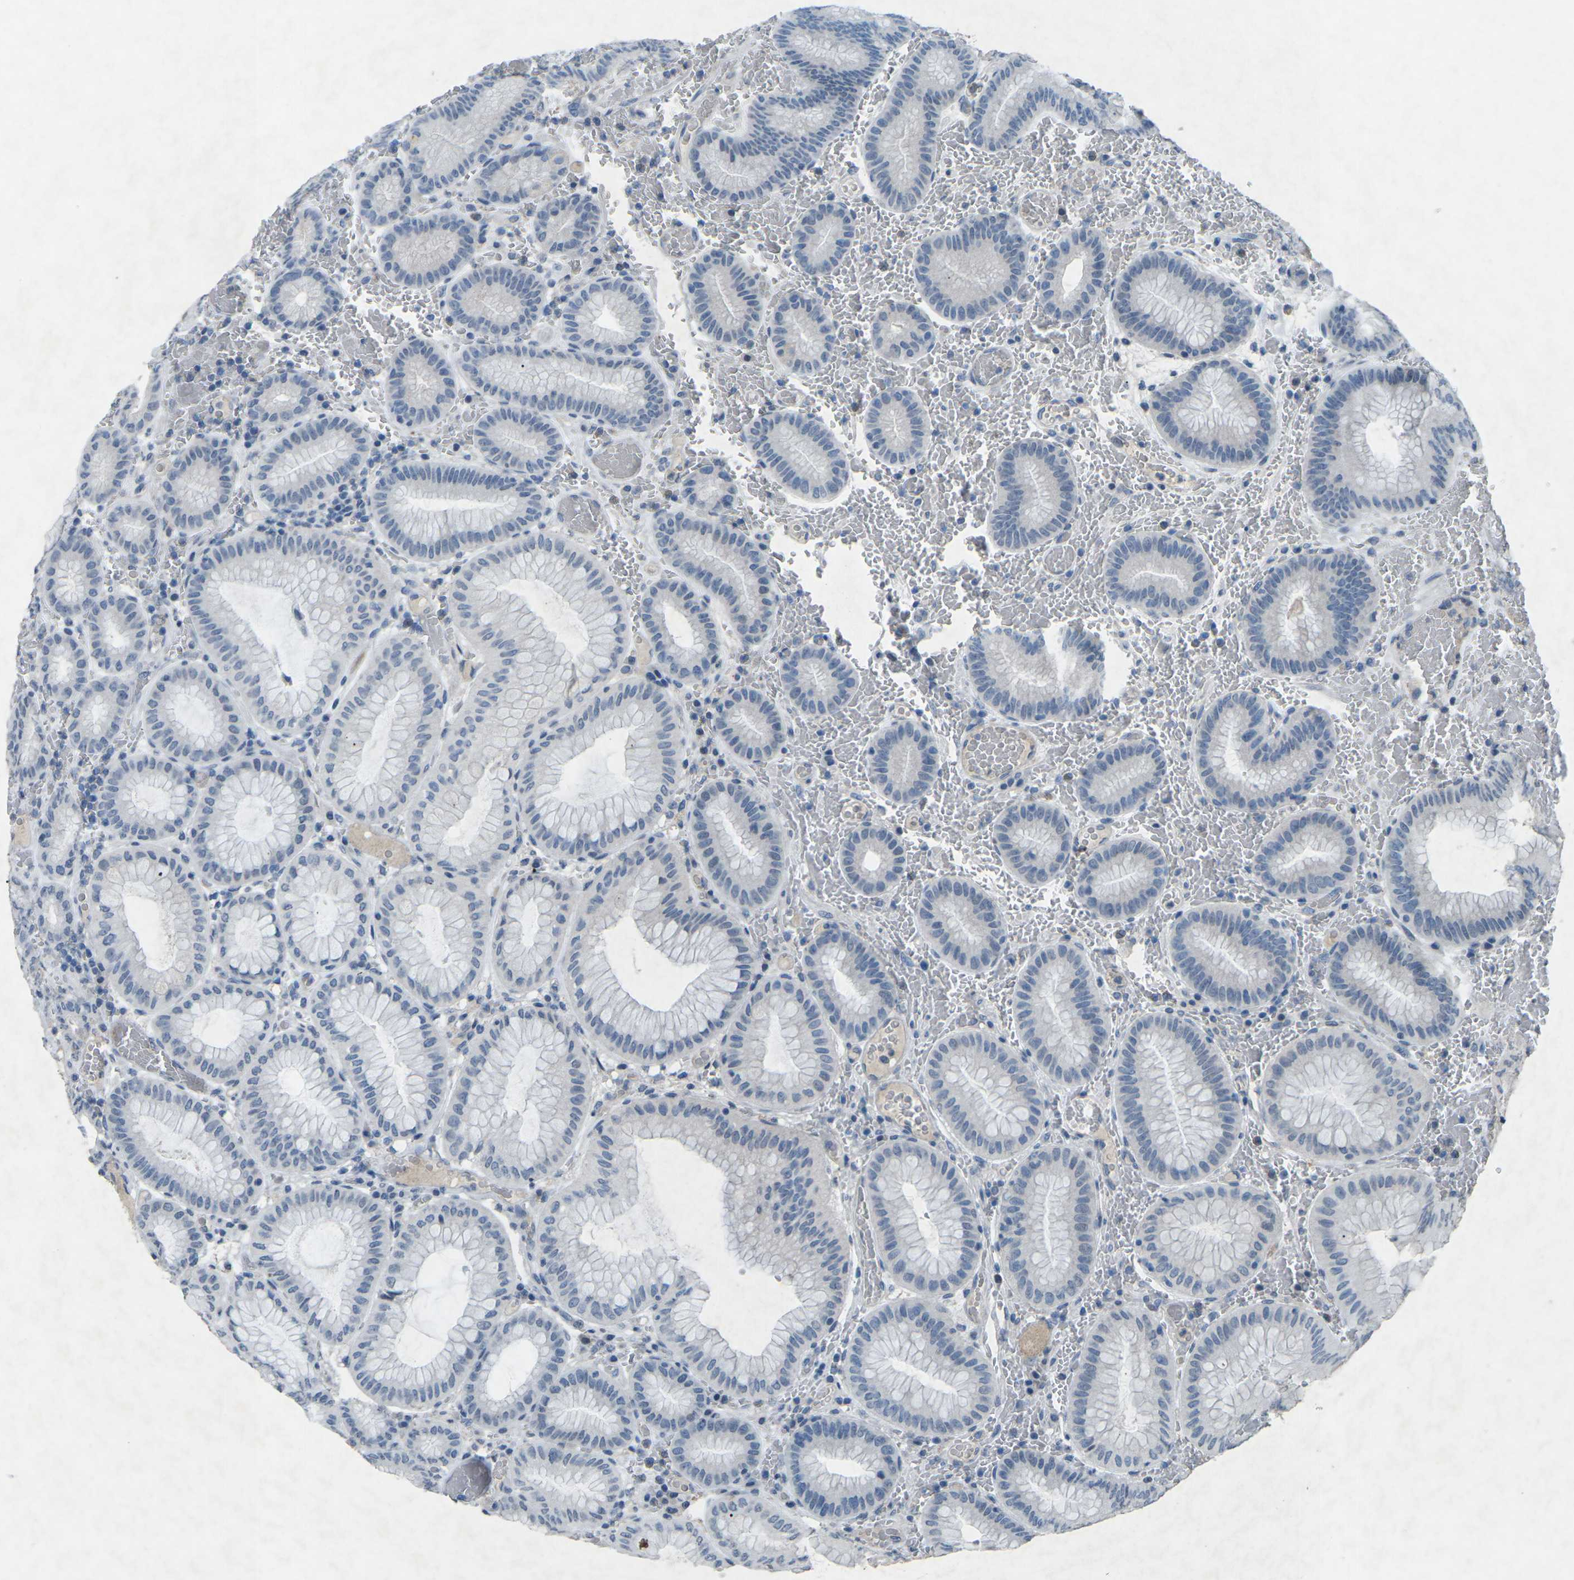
{"staining": {"intensity": "negative", "quantity": "none", "location": "none"}, "tissue": "stomach", "cell_type": "Glandular cells", "image_type": "normal", "snomed": [{"axis": "morphology", "description": "Normal tissue, NOS"}, {"axis": "morphology", "description": "Carcinoid, malignant, NOS"}, {"axis": "topography", "description": "Stomach, upper"}], "caption": "Immunohistochemistry image of unremarkable stomach stained for a protein (brown), which displays no expression in glandular cells. (DAB (3,3'-diaminobenzidine) IHC with hematoxylin counter stain).", "gene": "A1BG", "patient": {"sex": "male", "age": 39}}